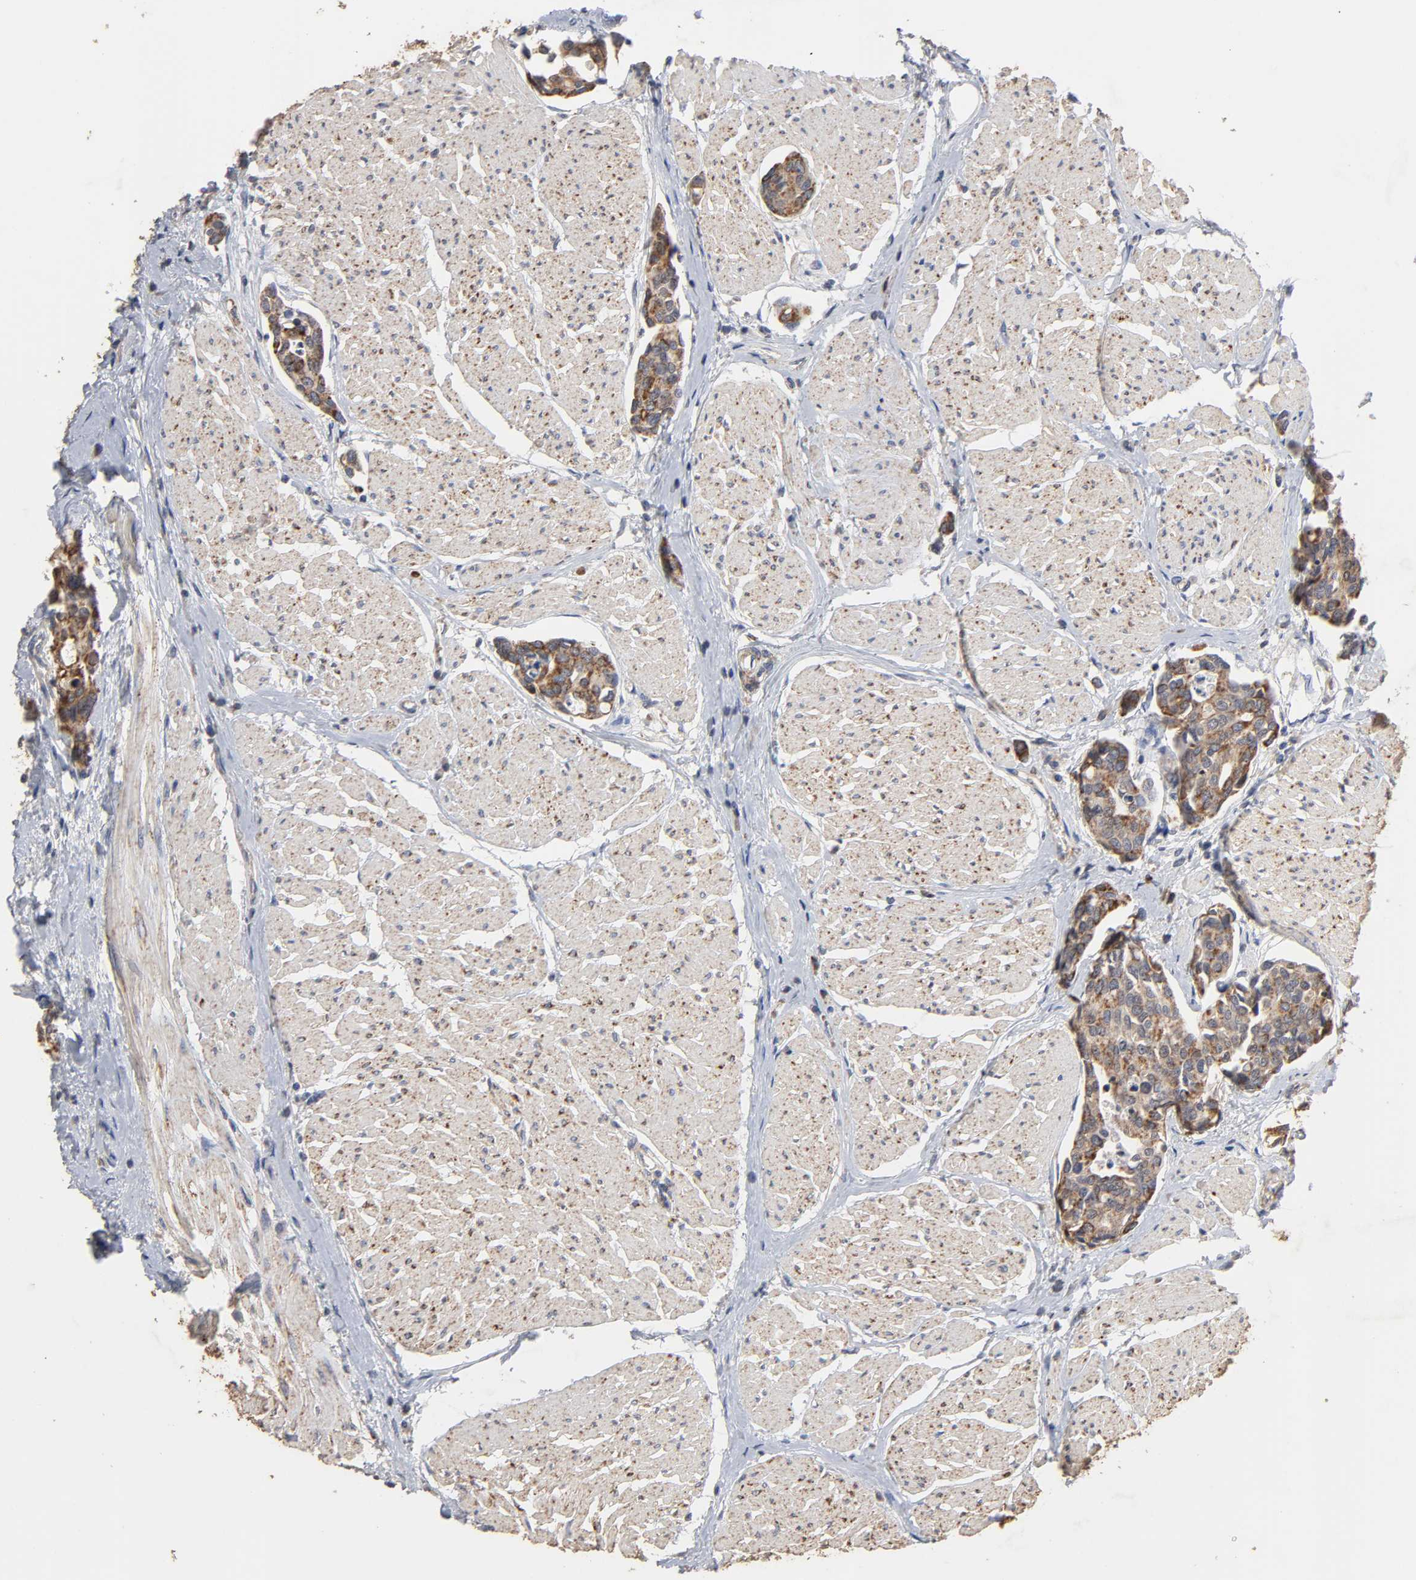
{"staining": {"intensity": "strong", "quantity": ">75%", "location": "cytoplasmic/membranous"}, "tissue": "urothelial cancer", "cell_type": "Tumor cells", "image_type": "cancer", "snomed": [{"axis": "morphology", "description": "Urothelial carcinoma, High grade"}, {"axis": "topography", "description": "Urinary bladder"}], "caption": "A high amount of strong cytoplasmic/membranous positivity is appreciated in approximately >75% of tumor cells in high-grade urothelial carcinoma tissue.", "gene": "CYCS", "patient": {"sex": "male", "age": 78}}